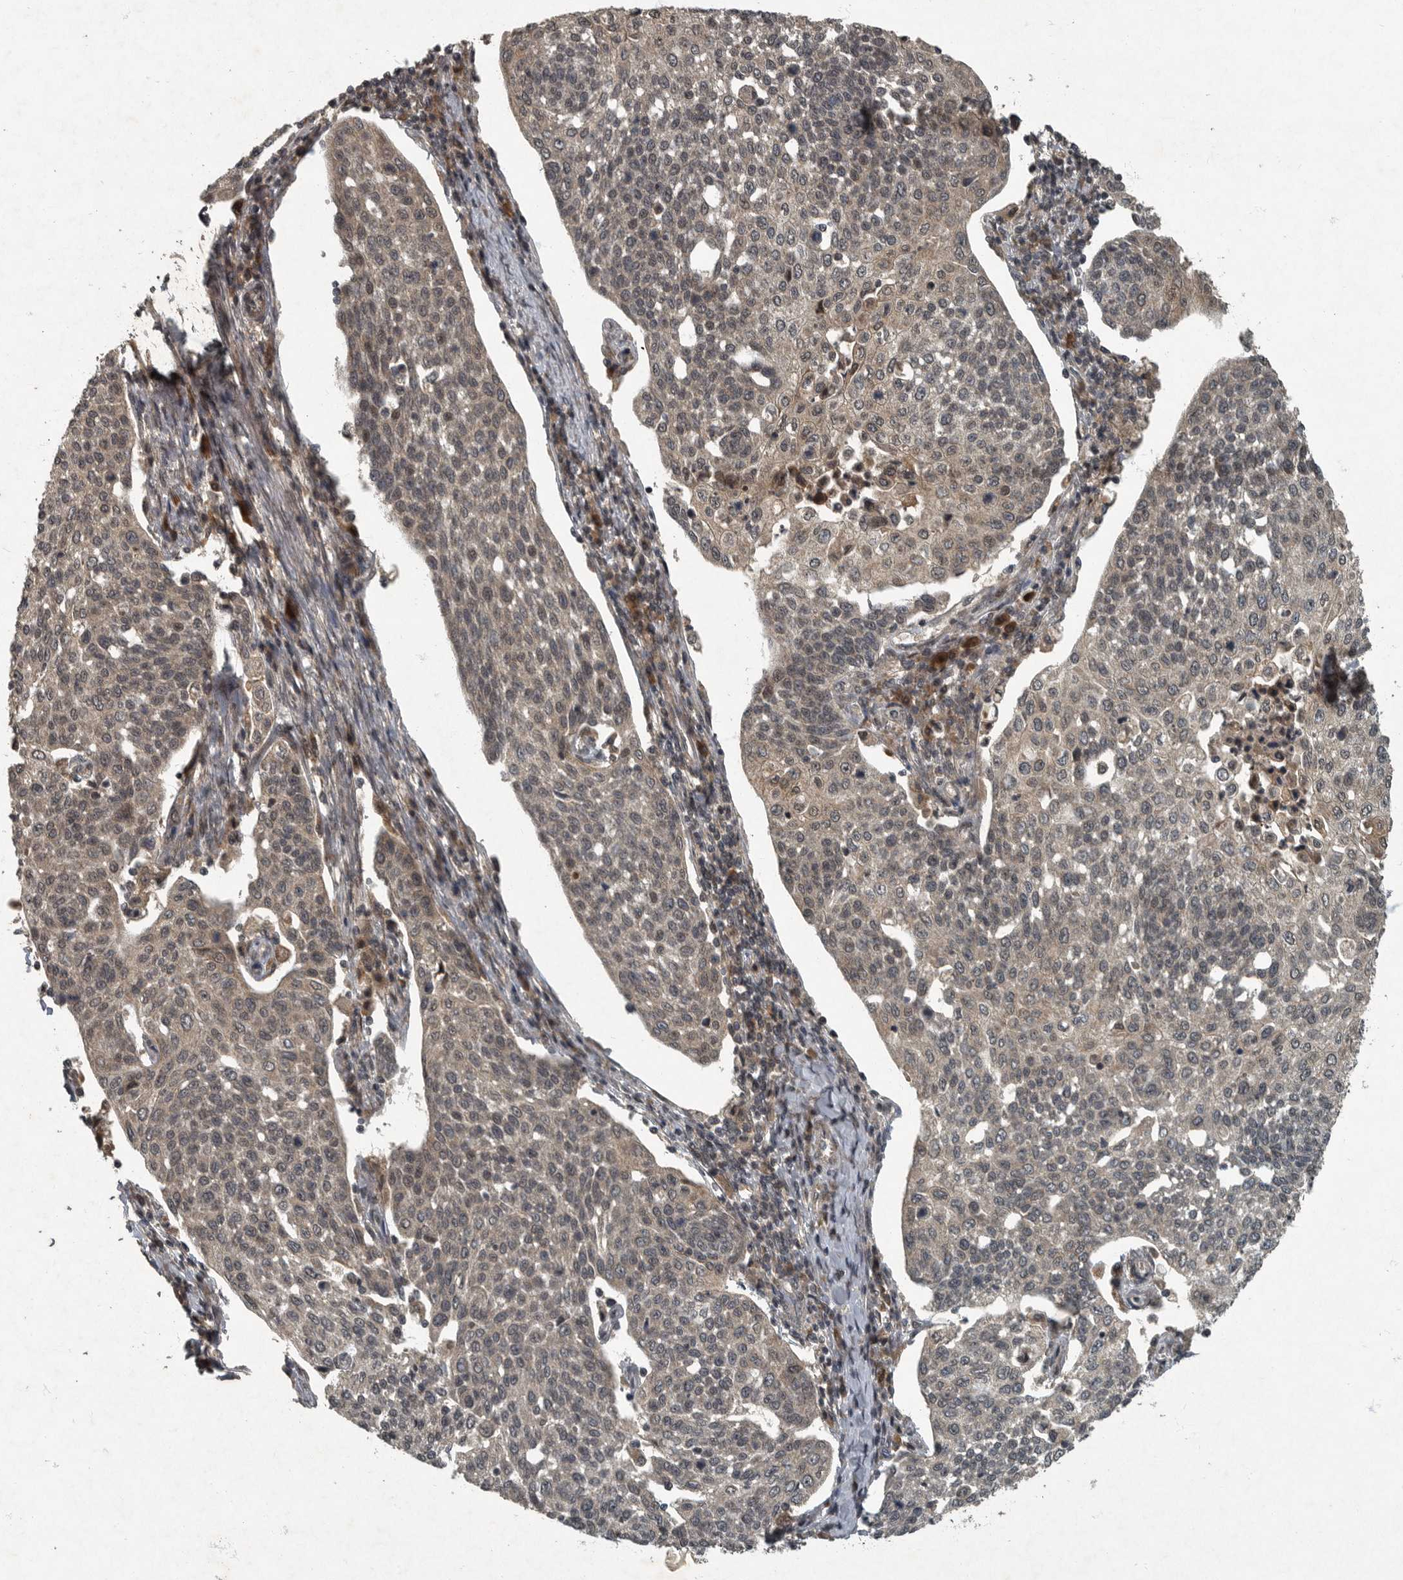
{"staining": {"intensity": "weak", "quantity": "25%-75%", "location": "cytoplasmic/membranous,nuclear"}, "tissue": "cervical cancer", "cell_type": "Tumor cells", "image_type": "cancer", "snomed": [{"axis": "morphology", "description": "Squamous cell carcinoma, NOS"}, {"axis": "topography", "description": "Cervix"}], "caption": "The histopathology image exhibits a brown stain indicating the presence of a protein in the cytoplasmic/membranous and nuclear of tumor cells in squamous cell carcinoma (cervical). The staining was performed using DAB to visualize the protein expression in brown, while the nuclei were stained in blue with hematoxylin (Magnification: 20x).", "gene": "FOXO1", "patient": {"sex": "female", "age": 34}}